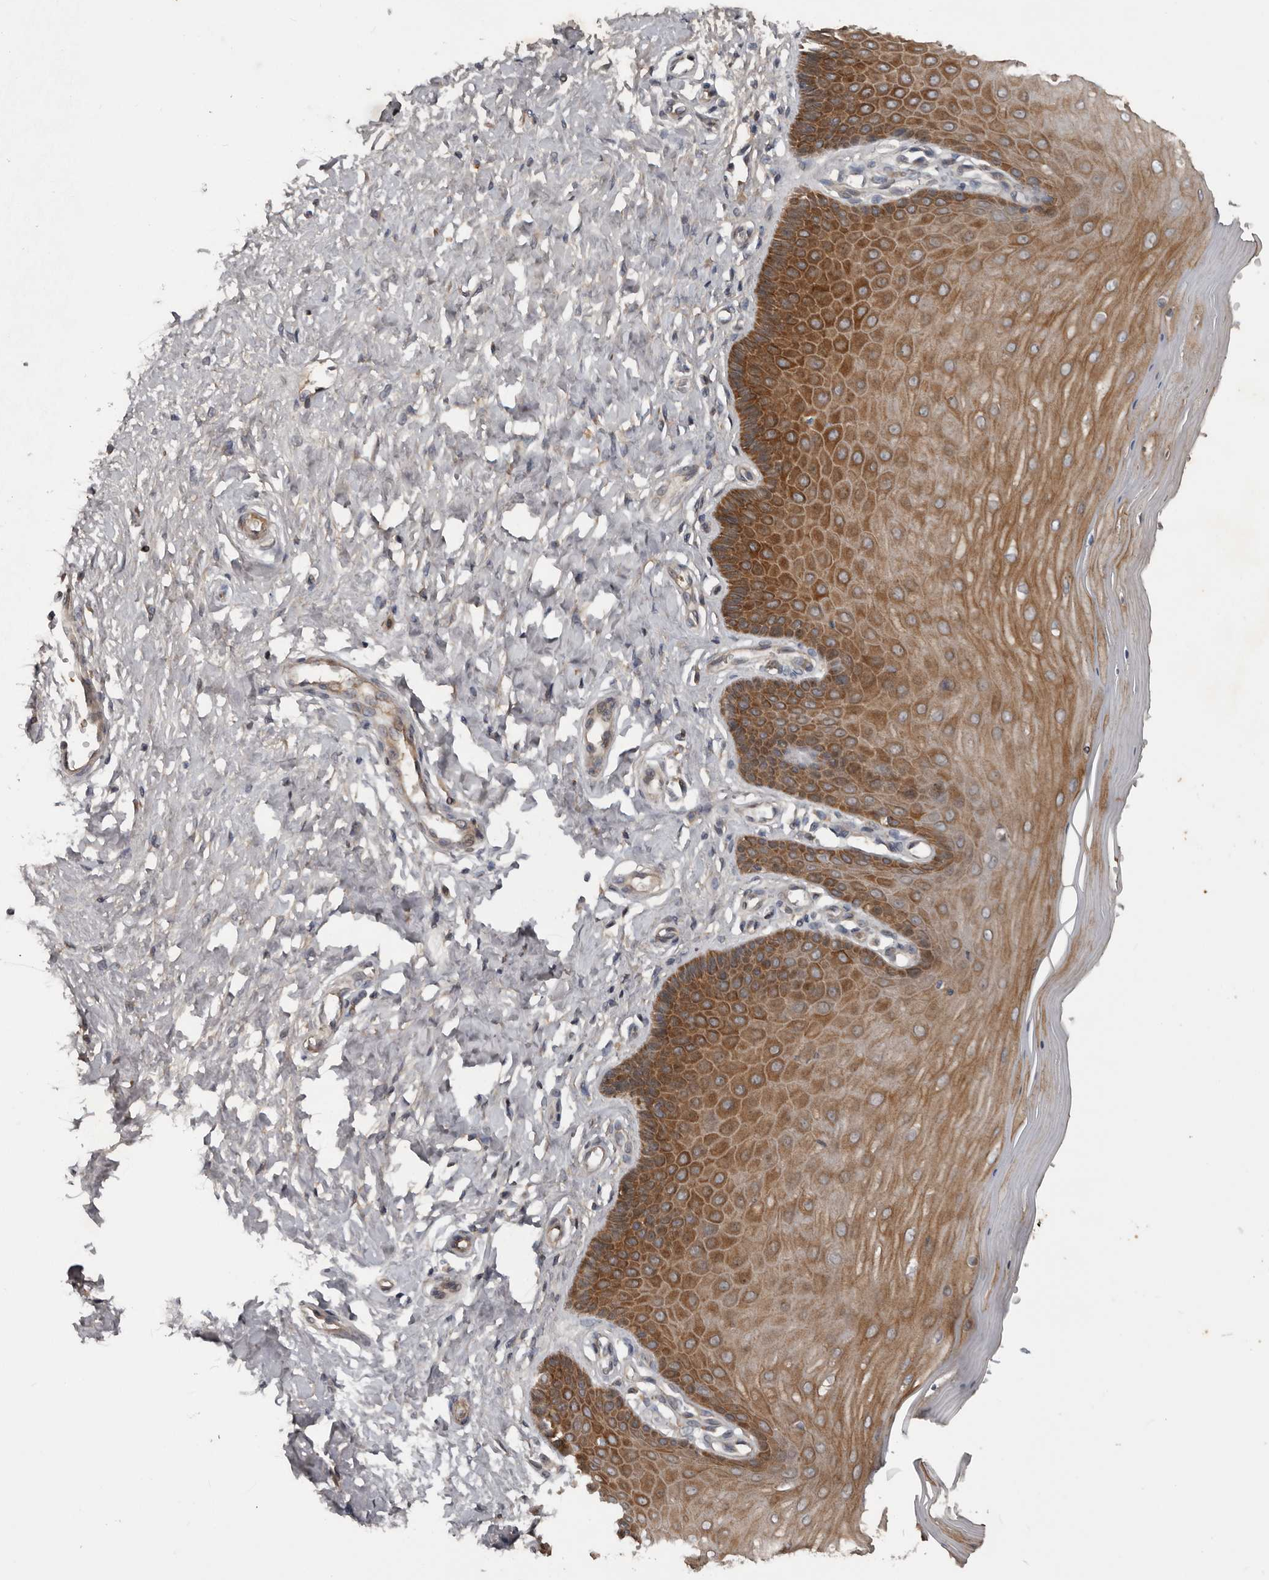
{"staining": {"intensity": "weak", "quantity": "<25%", "location": "cytoplasmic/membranous"}, "tissue": "cervix", "cell_type": "Glandular cells", "image_type": "normal", "snomed": [{"axis": "morphology", "description": "Normal tissue, NOS"}, {"axis": "topography", "description": "Cervix"}], "caption": "Human cervix stained for a protein using immunohistochemistry (IHC) demonstrates no expression in glandular cells.", "gene": "DNAJB4", "patient": {"sex": "female", "age": 55}}